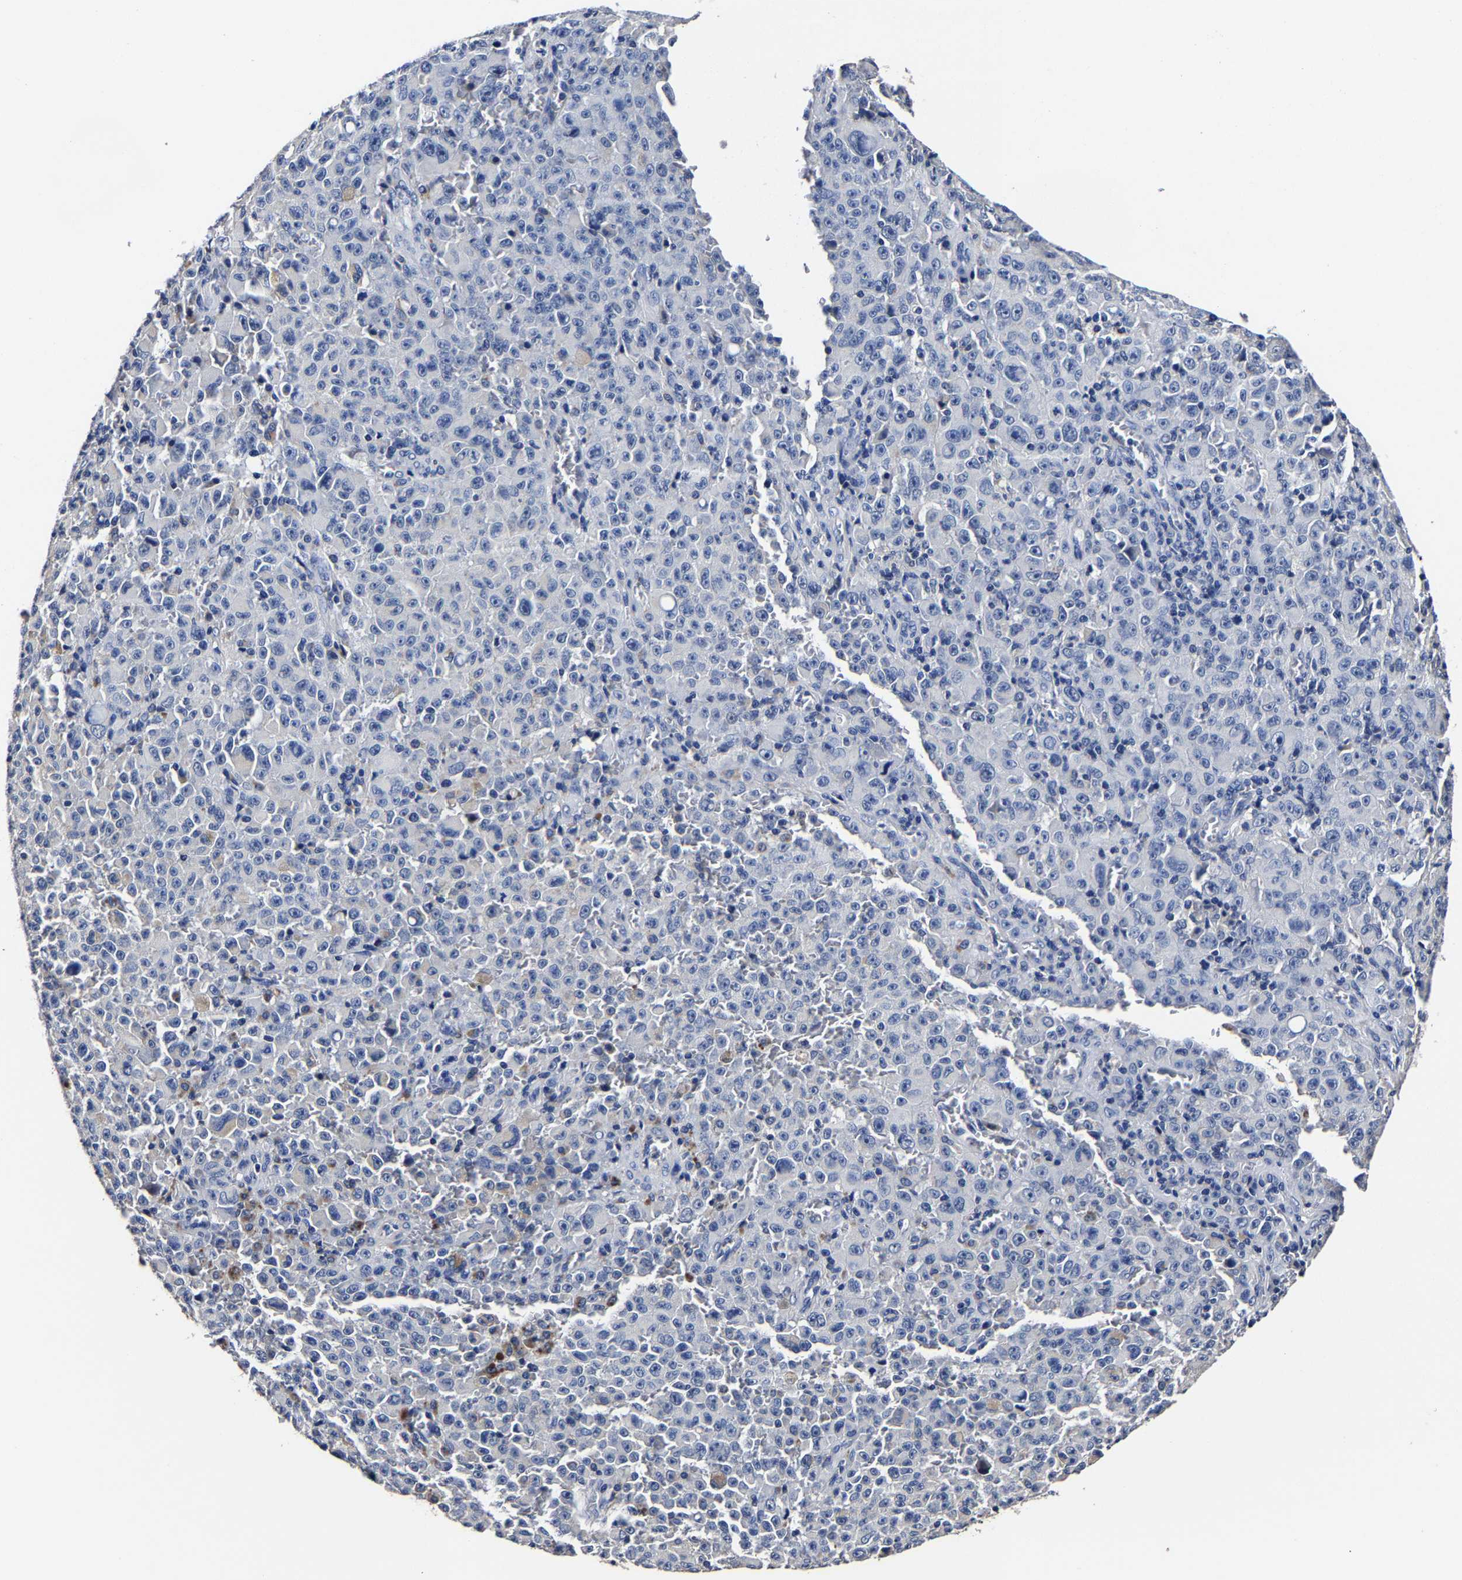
{"staining": {"intensity": "negative", "quantity": "none", "location": "none"}, "tissue": "melanoma", "cell_type": "Tumor cells", "image_type": "cancer", "snomed": [{"axis": "morphology", "description": "Malignant melanoma, NOS"}, {"axis": "topography", "description": "Skin"}], "caption": "IHC histopathology image of malignant melanoma stained for a protein (brown), which reveals no expression in tumor cells. (DAB IHC, high magnification).", "gene": "AKAP4", "patient": {"sex": "female", "age": 82}}